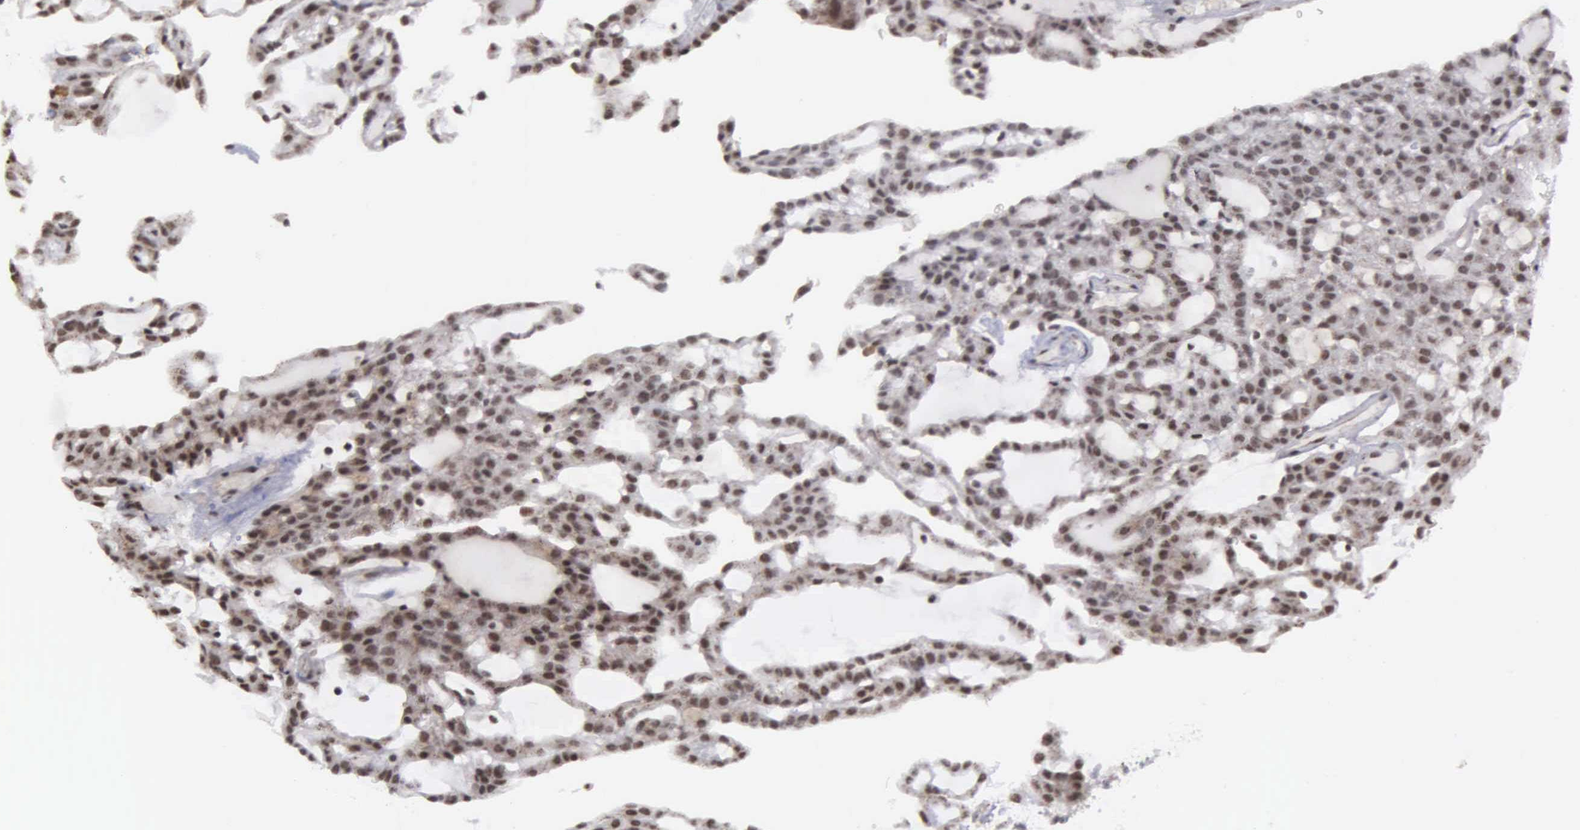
{"staining": {"intensity": "moderate", "quantity": ">75%", "location": "nuclear"}, "tissue": "renal cancer", "cell_type": "Tumor cells", "image_type": "cancer", "snomed": [{"axis": "morphology", "description": "Adenocarcinoma, NOS"}, {"axis": "topography", "description": "Kidney"}], "caption": "Protein expression analysis of adenocarcinoma (renal) demonstrates moderate nuclear expression in approximately >75% of tumor cells. (DAB (3,3'-diaminobenzidine) IHC, brown staining for protein, blue staining for nuclei).", "gene": "GTF2A1", "patient": {"sex": "male", "age": 63}}